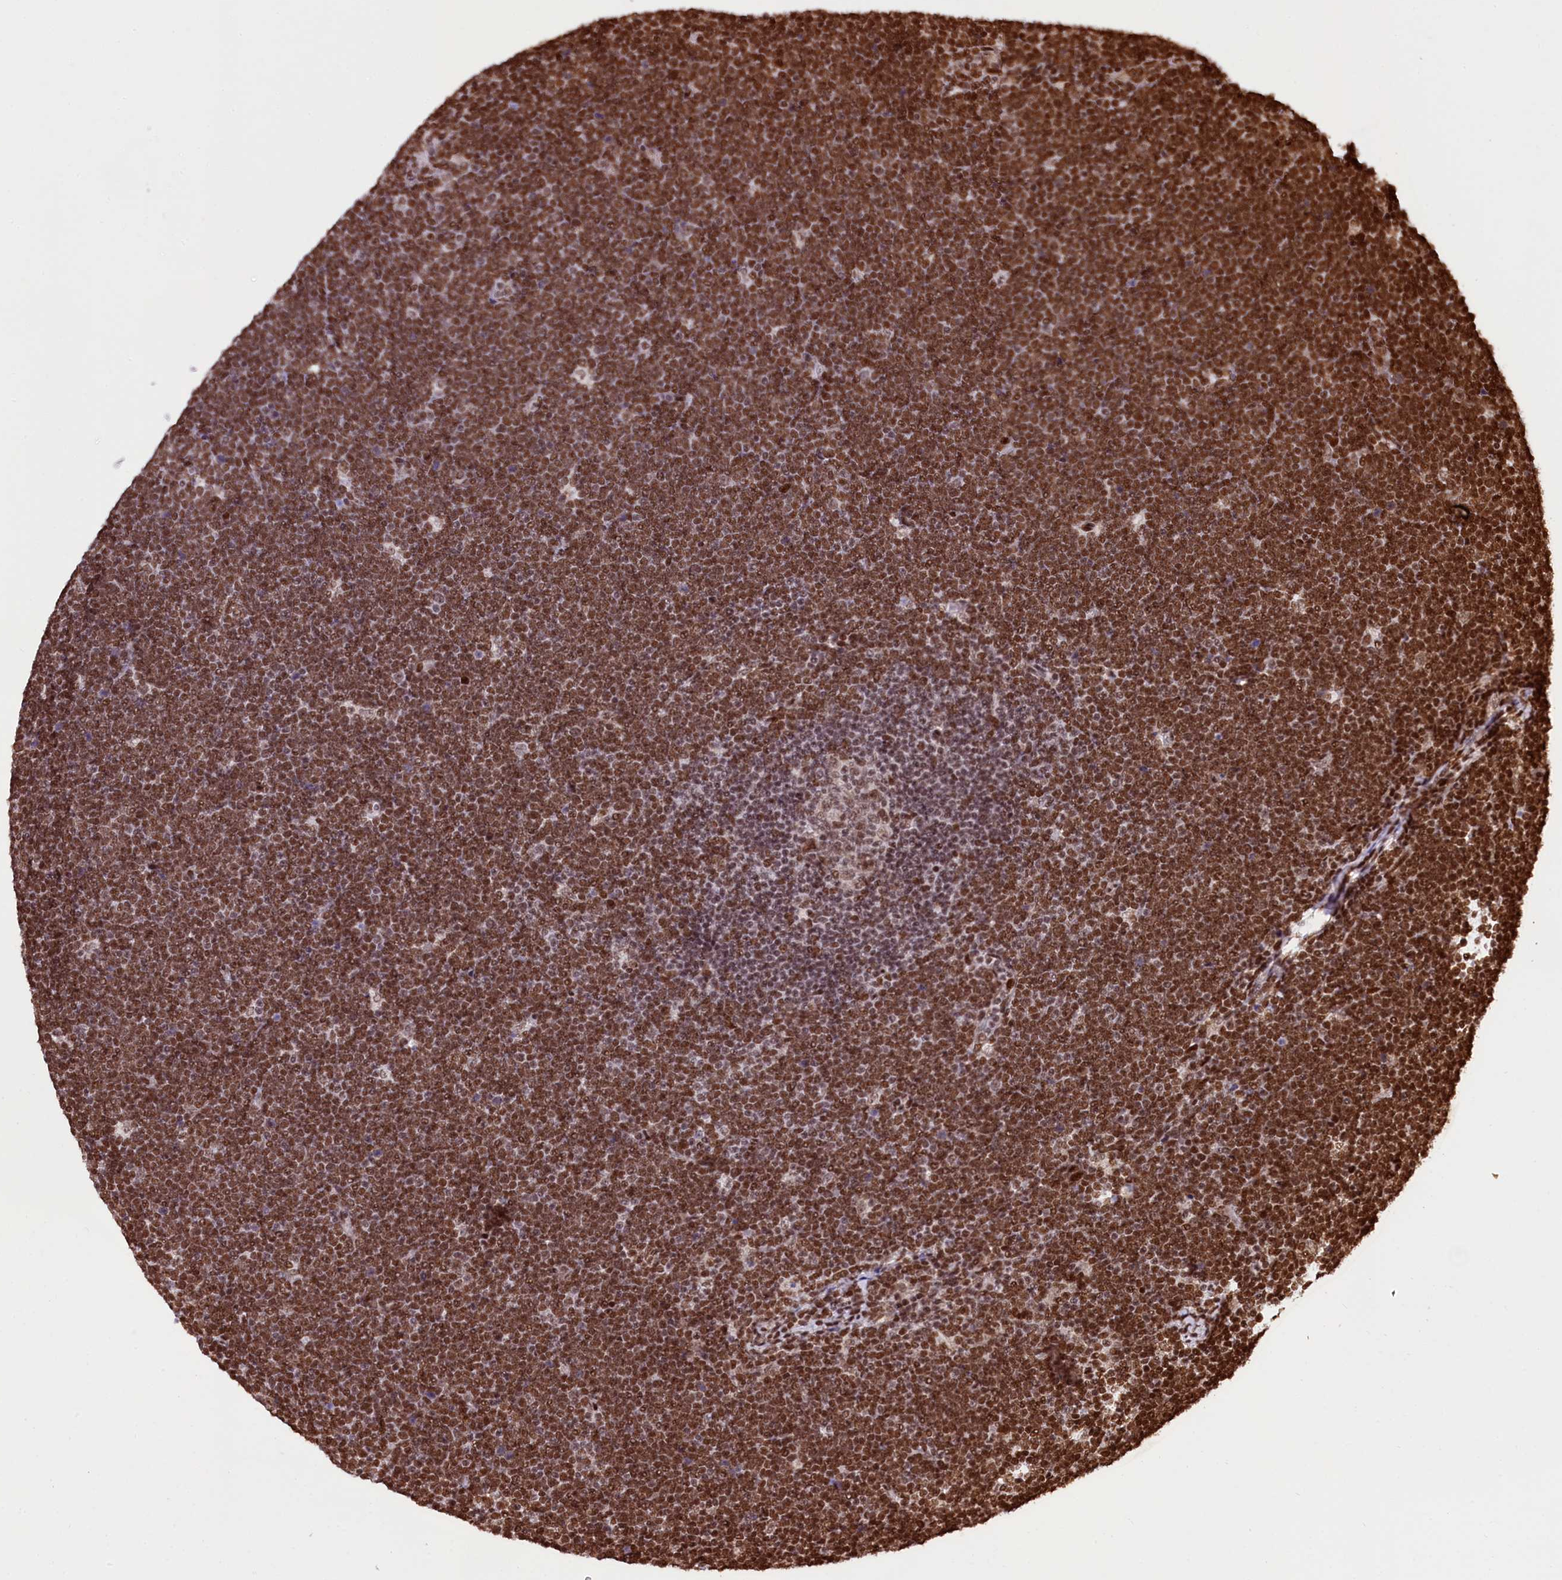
{"staining": {"intensity": "strong", "quantity": ">75%", "location": "nuclear"}, "tissue": "lymphoma", "cell_type": "Tumor cells", "image_type": "cancer", "snomed": [{"axis": "morphology", "description": "Malignant lymphoma, non-Hodgkin's type, High grade"}, {"axis": "topography", "description": "Lymph node"}], "caption": "There is high levels of strong nuclear staining in tumor cells of lymphoma, as demonstrated by immunohistochemical staining (brown color).", "gene": "PDS5B", "patient": {"sex": "male", "age": 13}}